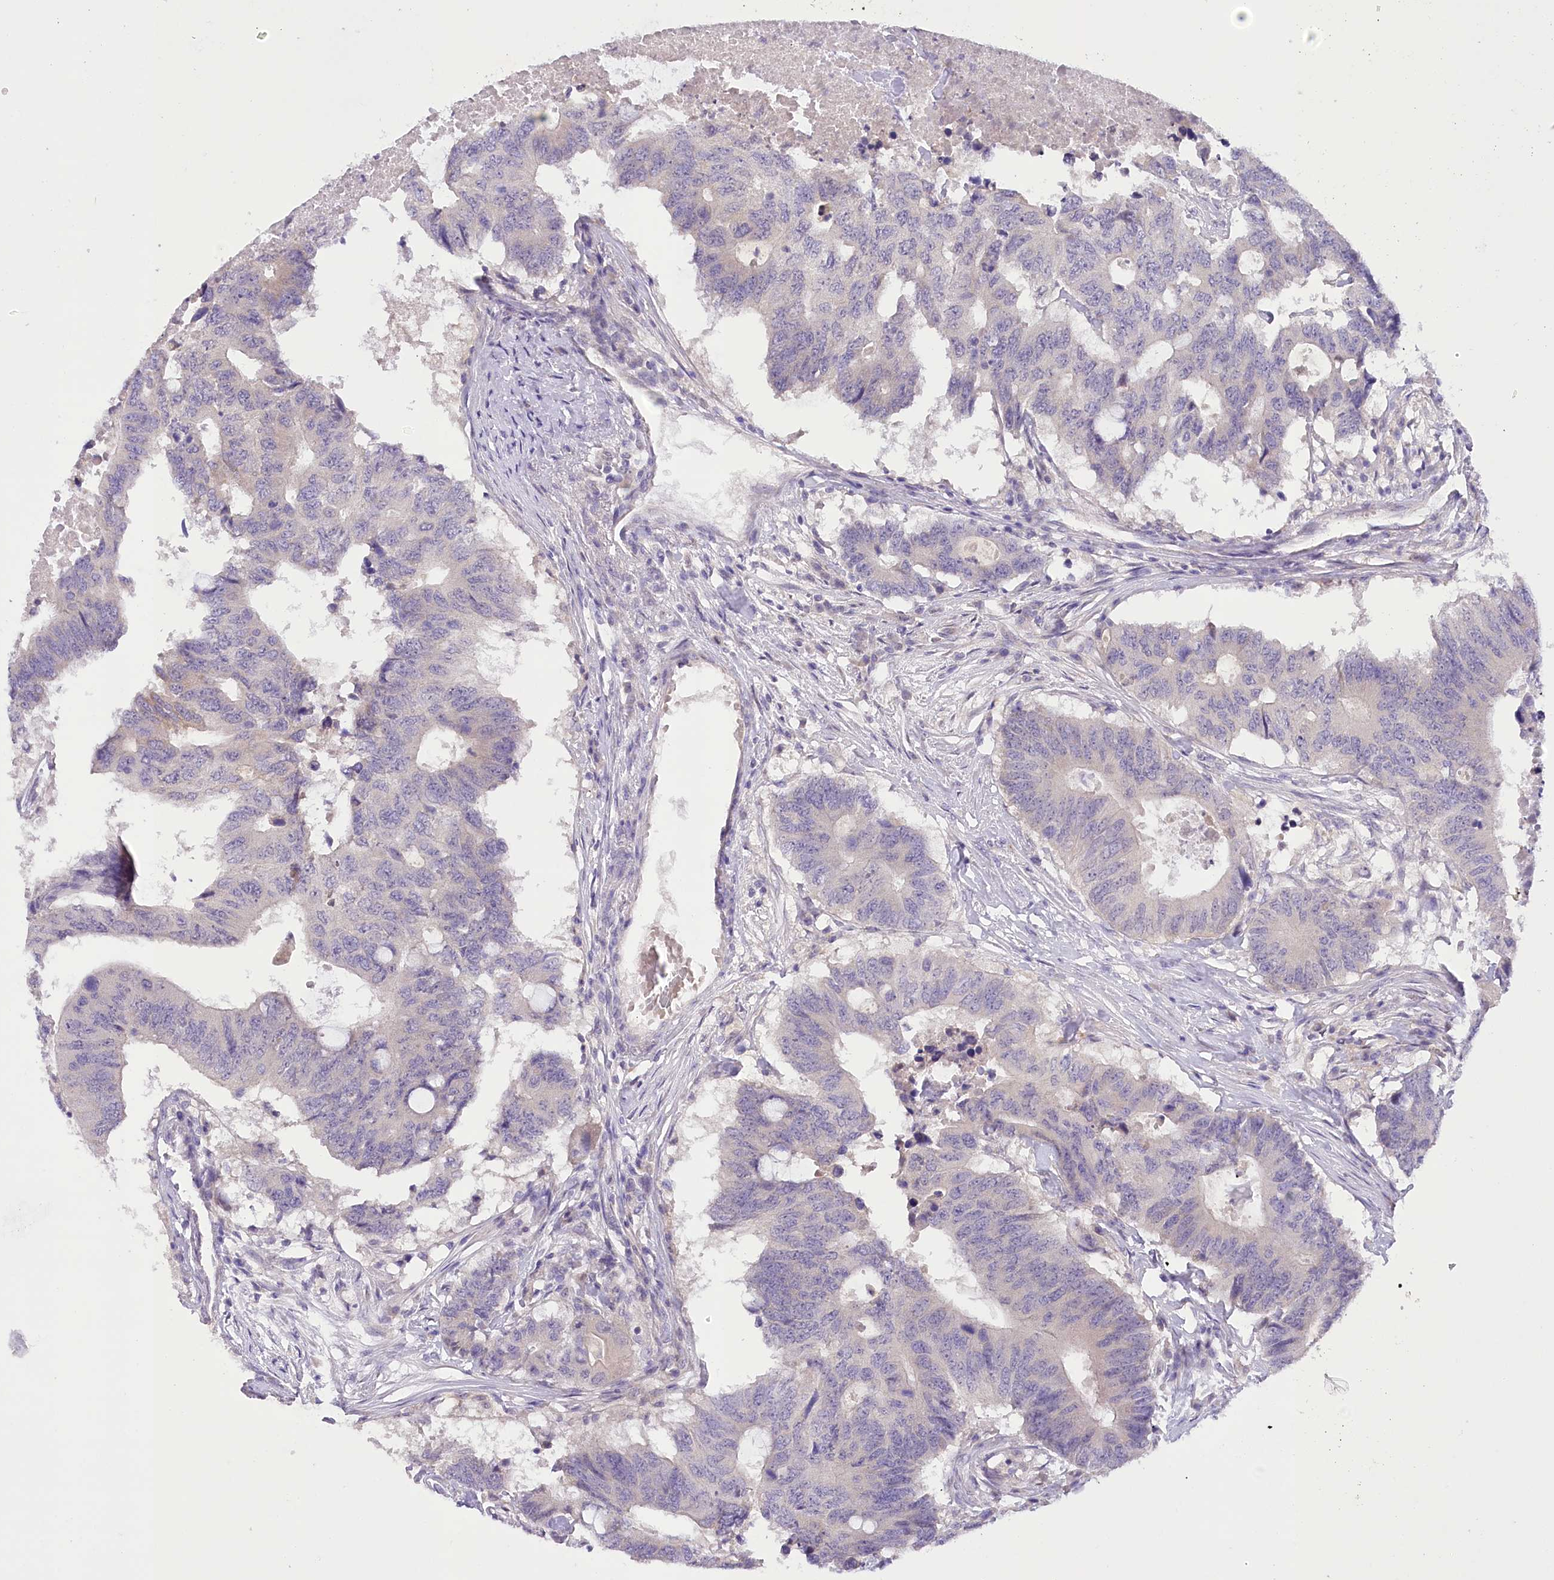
{"staining": {"intensity": "negative", "quantity": "none", "location": "none"}, "tissue": "colorectal cancer", "cell_type": "Tumor cells", "image_type": "cancer", "snomed": [{"axis": "morphology", "description": "Adenocarcinoma, NOS"}, {"axis": "topography", "description": "Colon"}], "caption": "This image is of adenocarcinoma (colorectal) stained with IHC to label a protein in brown with the nuclei are counter-stained blue. There is no staining in tumor cells.", "gene": "DCUN1D1", "patient": {"sex": "male", "age": 71}}